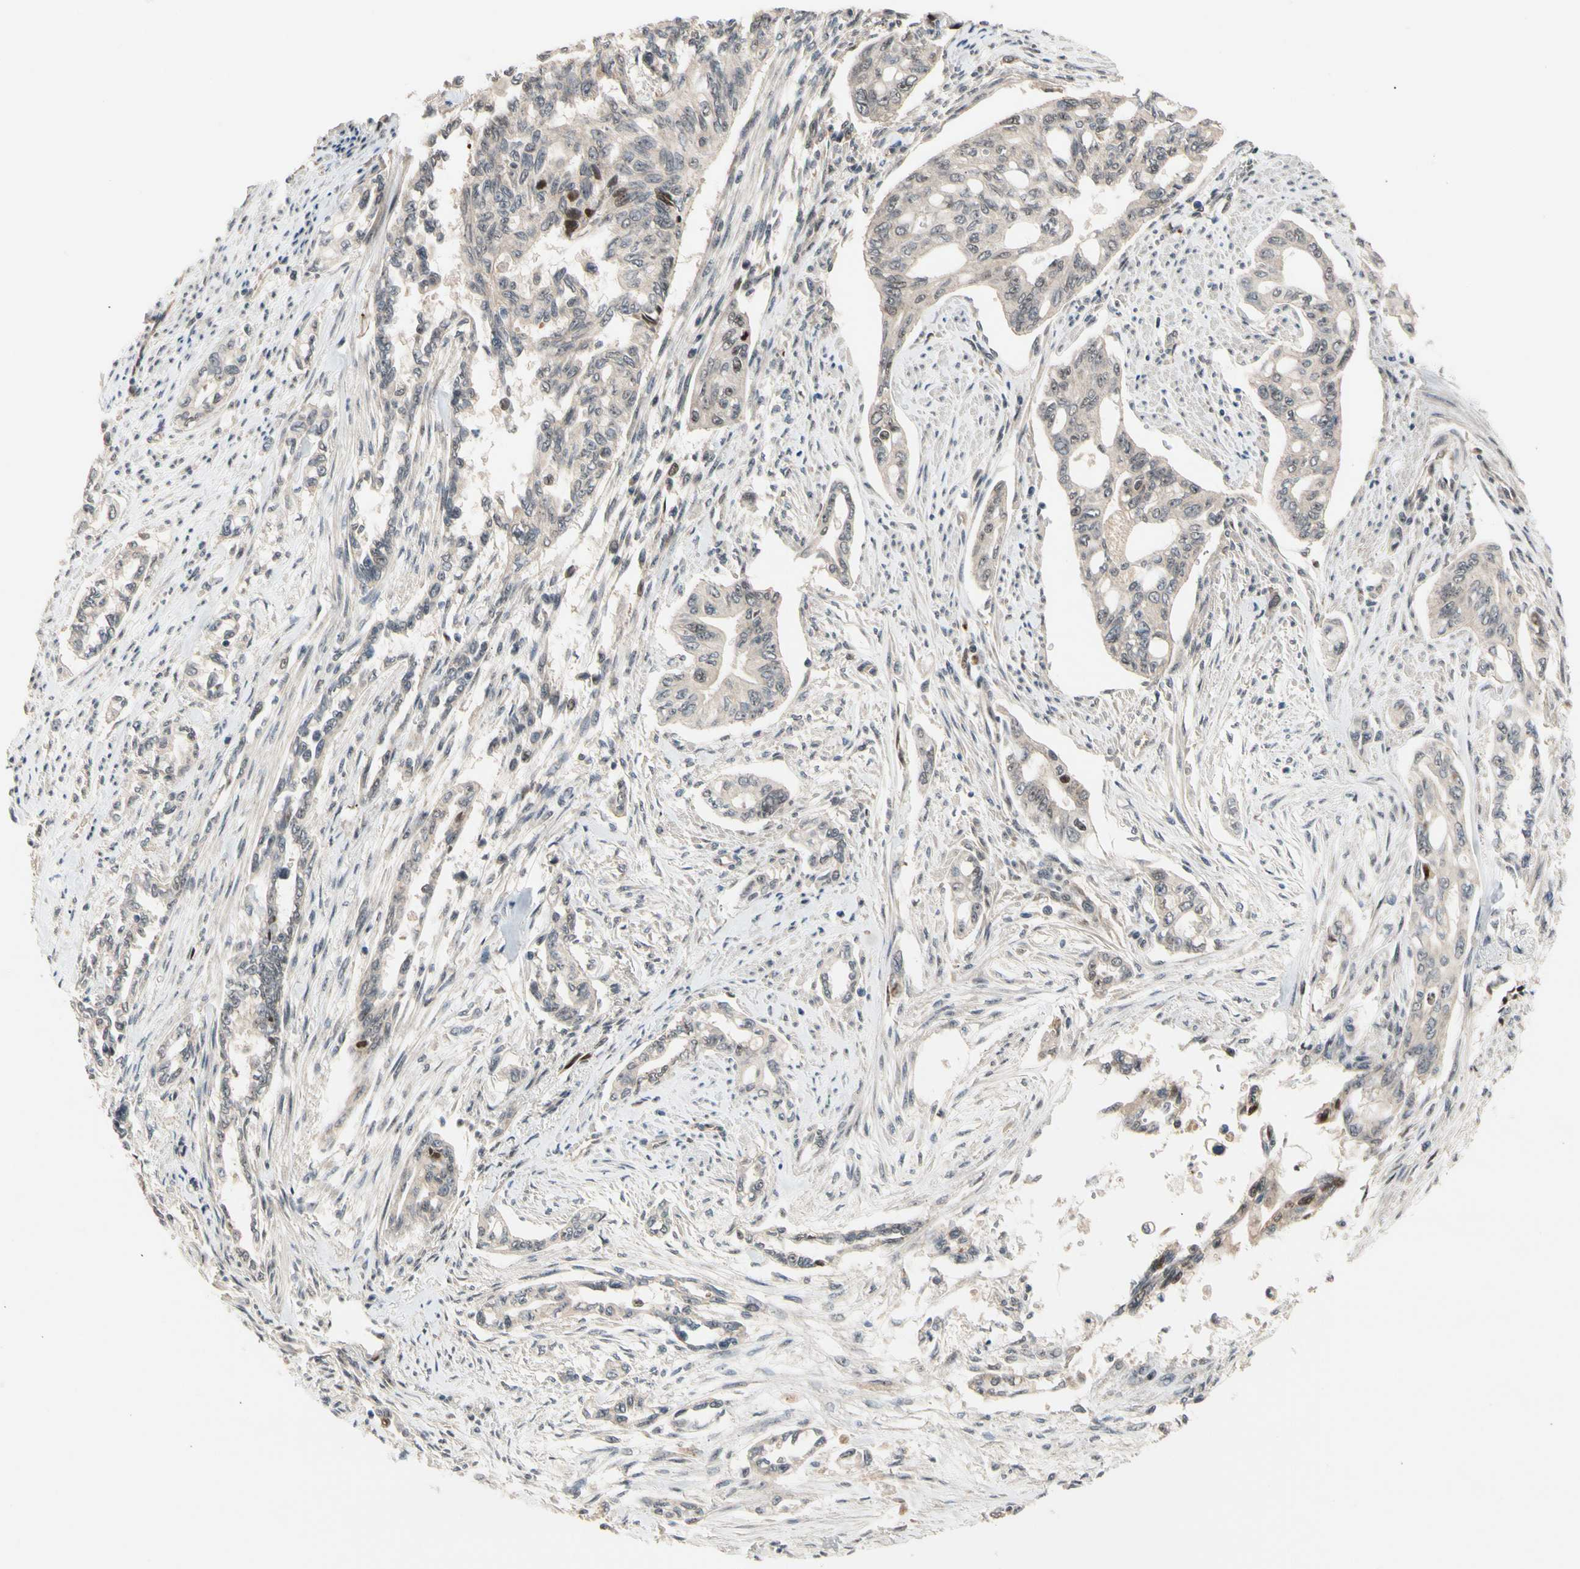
{"staining": {"intensity": "weak", "quantity": ">75%", "location": "cytoplasmic/membranous"}, "tissue": "pancreatic cancer", "cell_type": "Tumor cells", "image_type": "cancer", "snomed": [{"axis": "morphology", "description": "Normal tissue, NOS"}, {"axis": "topography", "description": "Pancreas"}], "caption": "Immunohistochemistry (IHC) (DAB) staining of pancreatic cancer shows weak cytoplasmic/membranous protein positivity in about >75% of tumor cells.", "gene": "NGEF", "patient": {"sex": "male", "age": 42}}